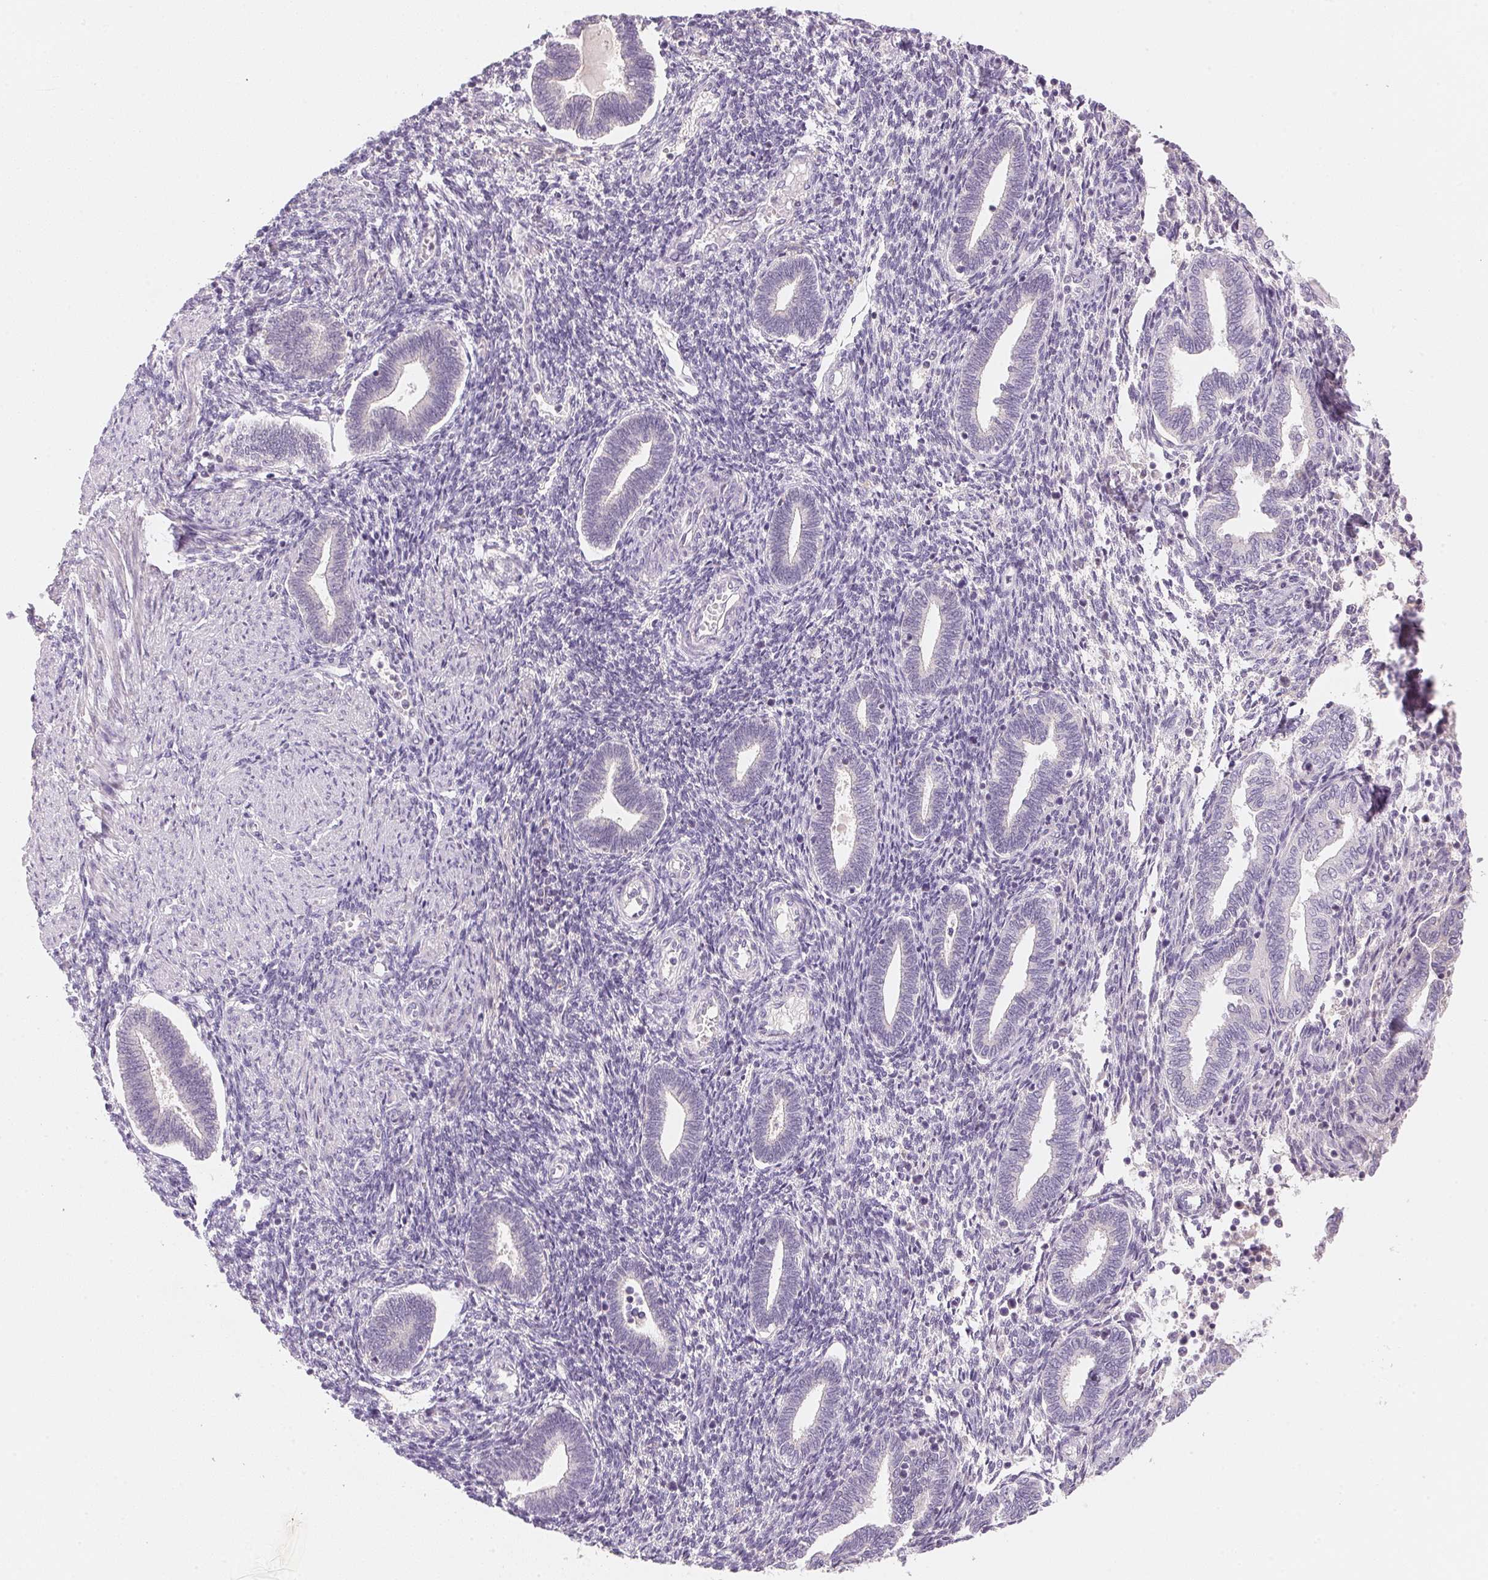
{"staining": {"intensity": "negative", "quantity": "none", "location": "none"}, "tissue": "endometrium", "cell_type": "Cells in endometrial stroma", "image_type": "normal", "snomed": [{"axis": "morphology", "description": "Normal tissue, NOS"}, {"axis": "topography", "description": "Endometrium"}], "caption": "The micrograph demonstrates no significant expression in cells in endometrial stroma of endometrium.", "gene": "MCOLN3", "patient": {"sex": "female", "age": 42}}